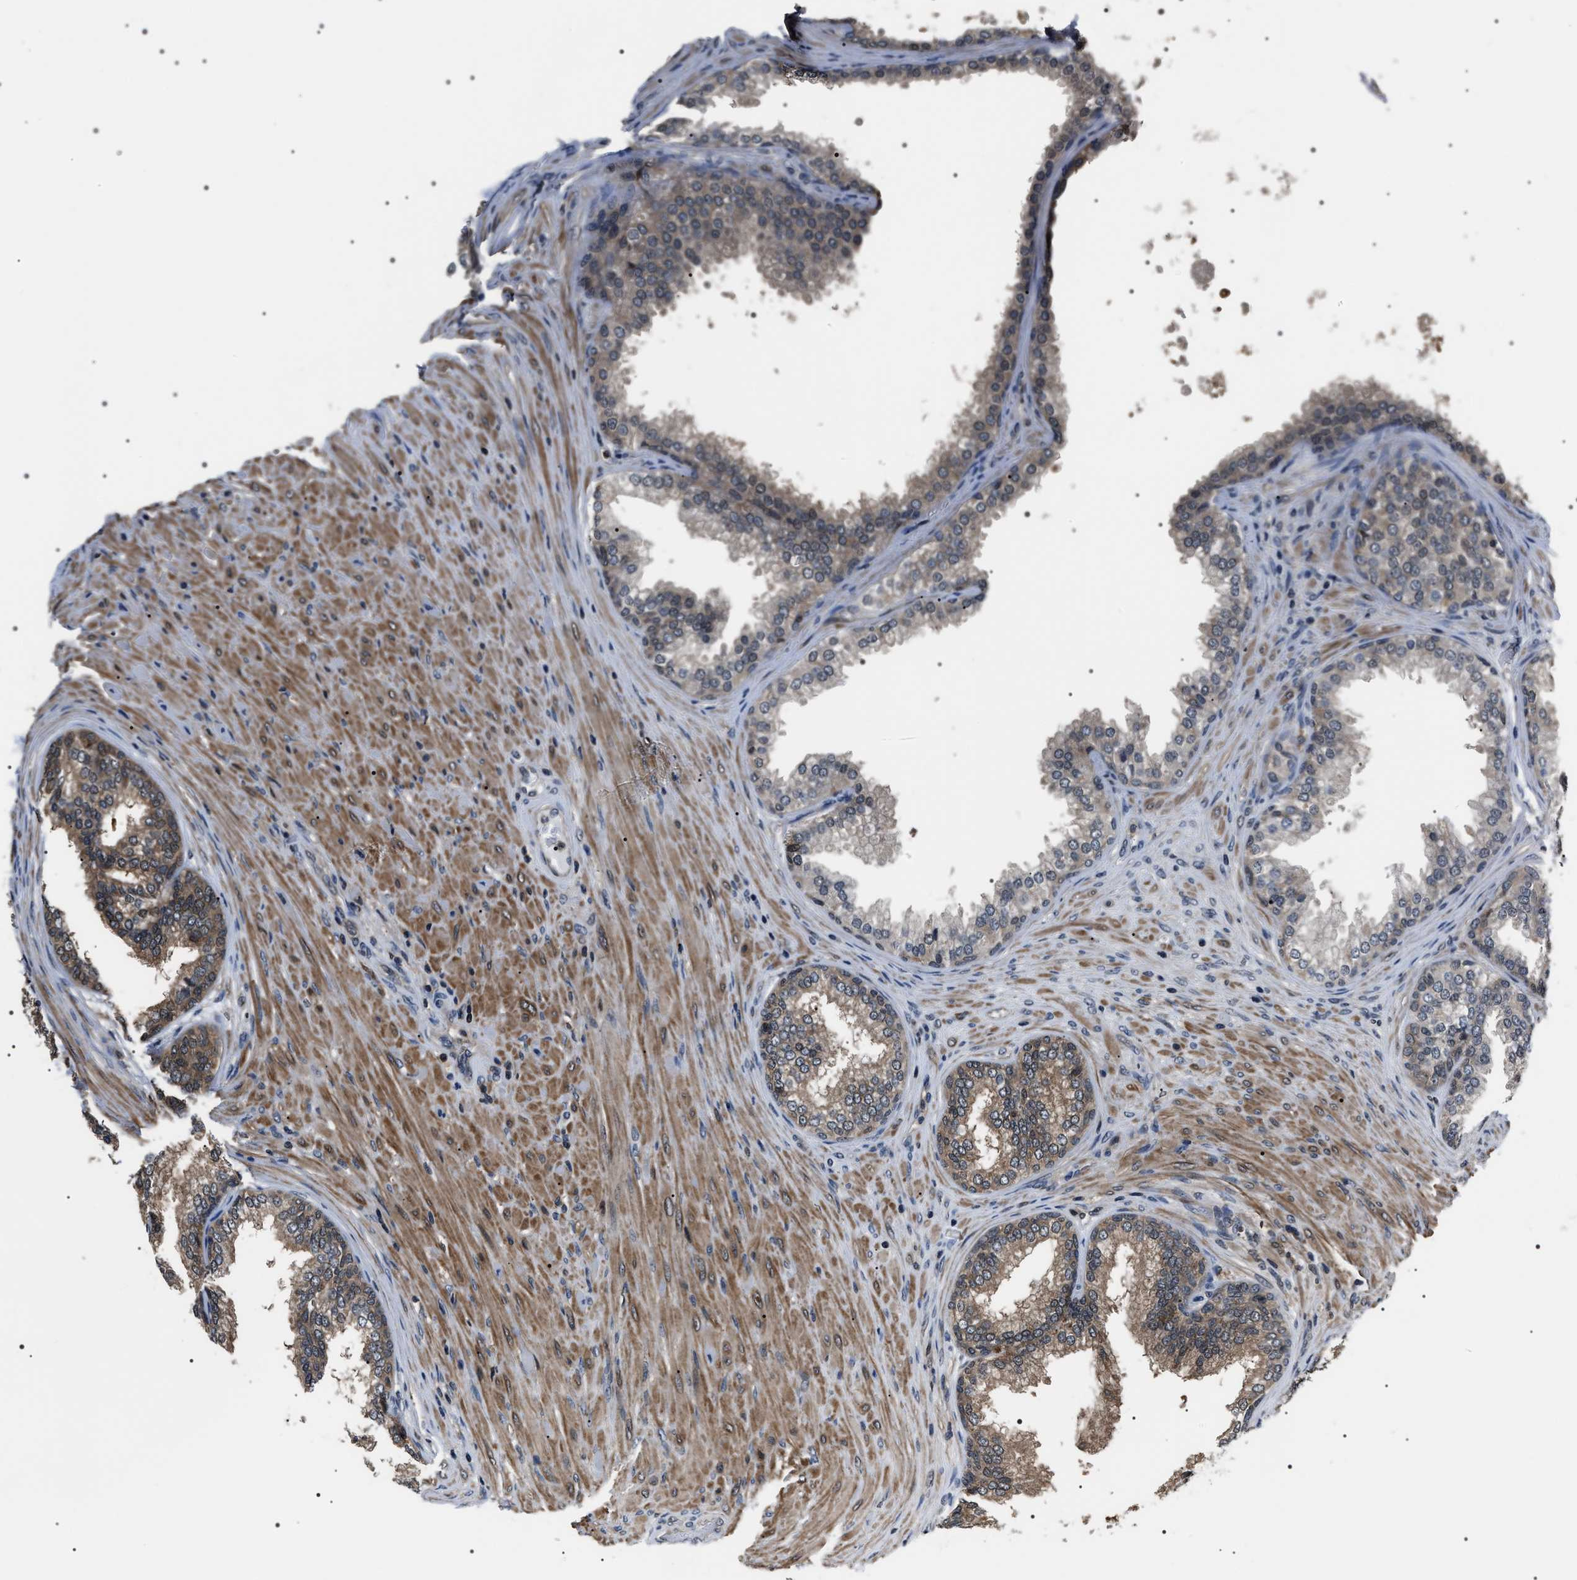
{"staining": {"intensity": "weak", "quantity": "25%-75%", "location": "cytoplasmic/membranous"}, "tissue": "prostate", "cell_type": "Glandular cells", "image_type": "normal", "snomed": [{"axis": "morphology", "description": "Normal tissue, NOS"}, {"axis": "topography", "description": "Prostate"}], "caption": "Immunohistochemical staining of unremarkable human prostate shows 25%-75% levels of weak cytoplasmic/membranous protein expression in about 25%-75% of glandular cells.", "gene": "SIPA1", "patient": {"sex": "male", "age": 76}}